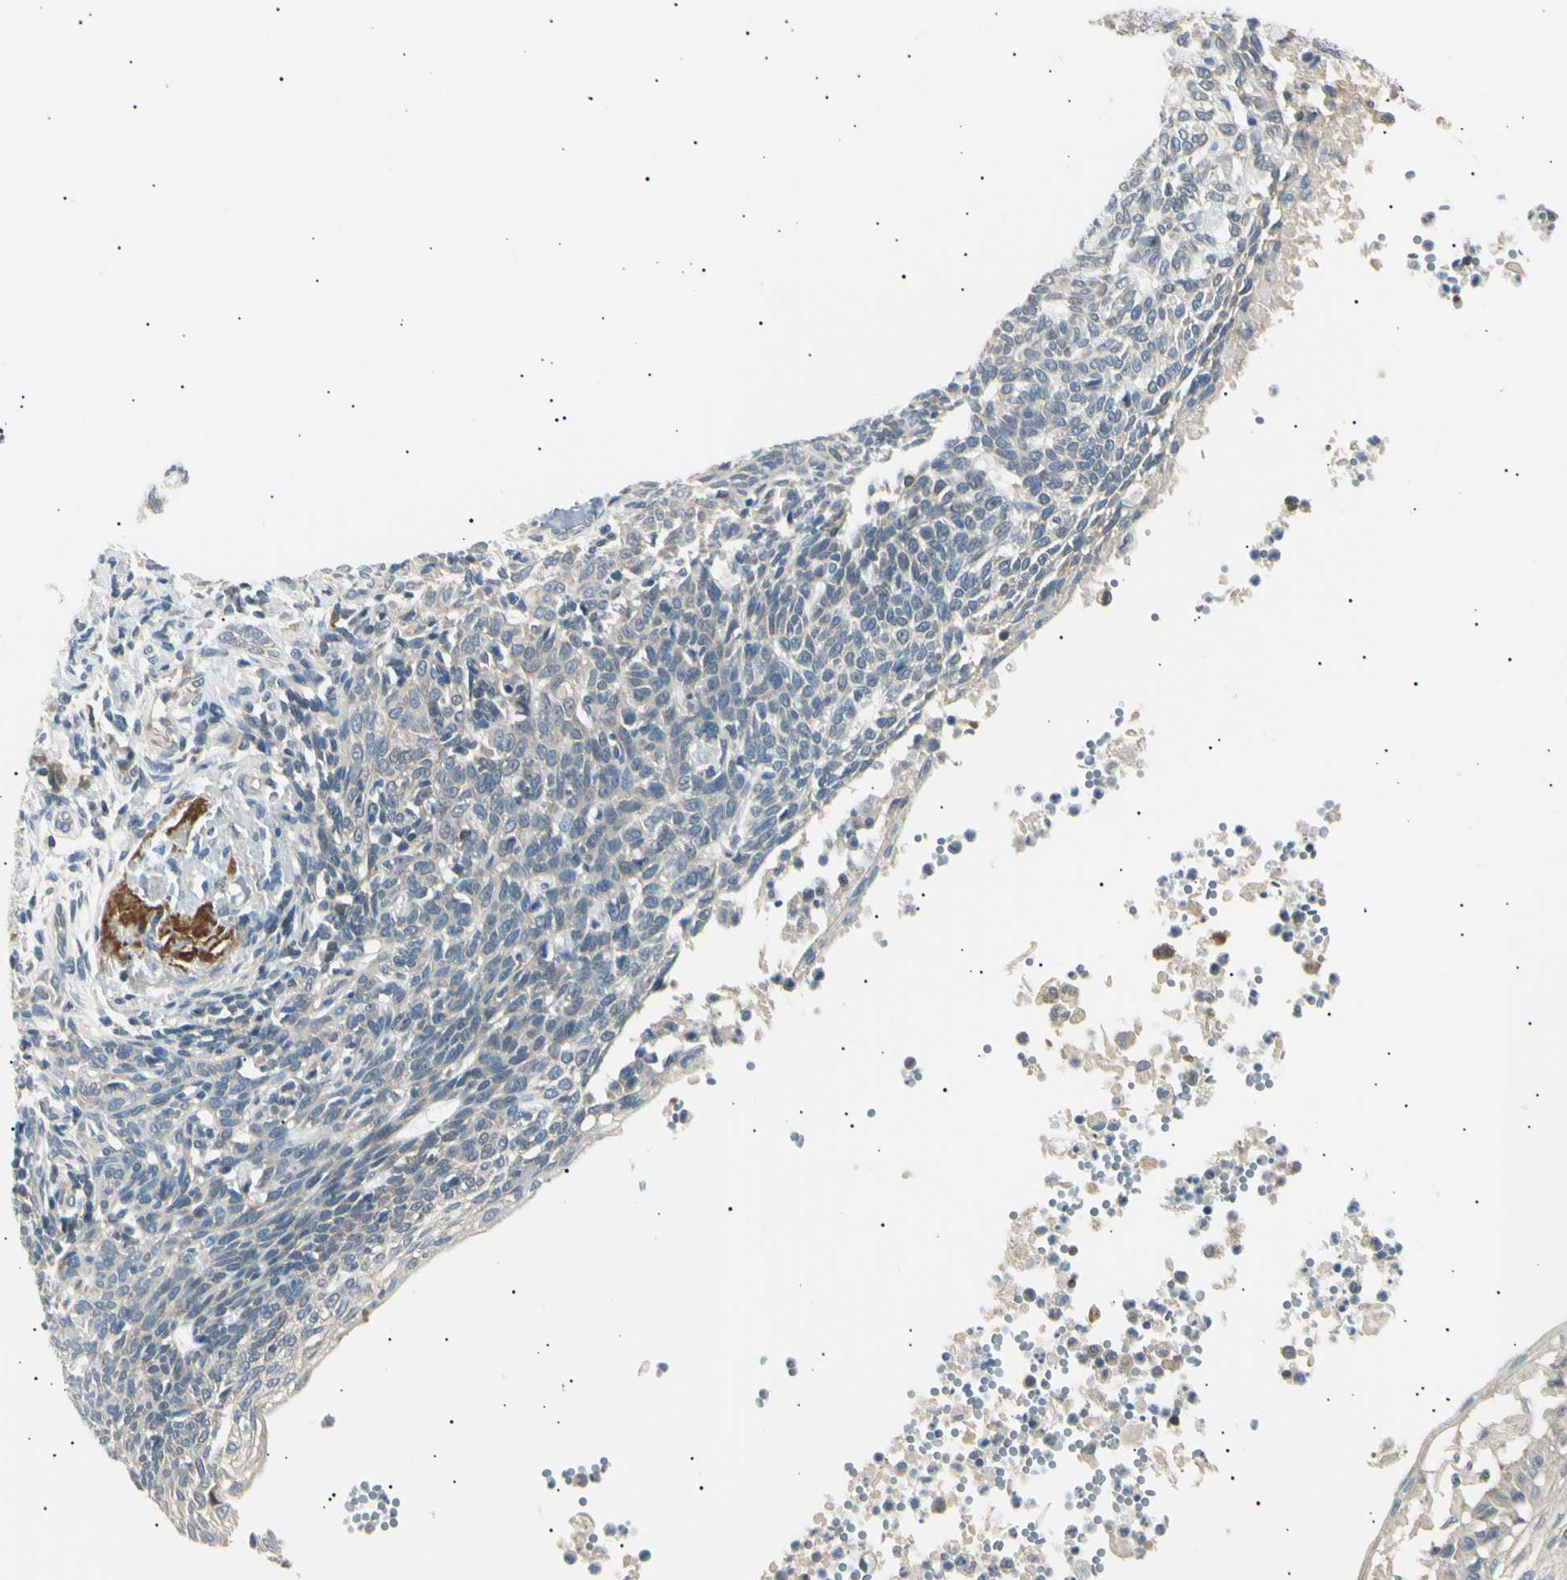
{"staining": {"intensity": "negative", "quantity": "none", "location": "none"}, "tissue": "skin cancer", "cell_type": "Tumor cells", "image_type": "cancer", "snomed": [{"axis": "morphology", "description": "Normal tissue, NOS"}, {"axis": "morphology", "description": "Basal cell carcinoma"}, {"axis": "topography", "description": "Skin"}], "caption": "Skin cancer (basal cell carcinoma) was stained to show a protein in brown. There is no significant staining in tumor cells.", "gene": "LHPP", "patient": {"sex": "male", "age": 87}}